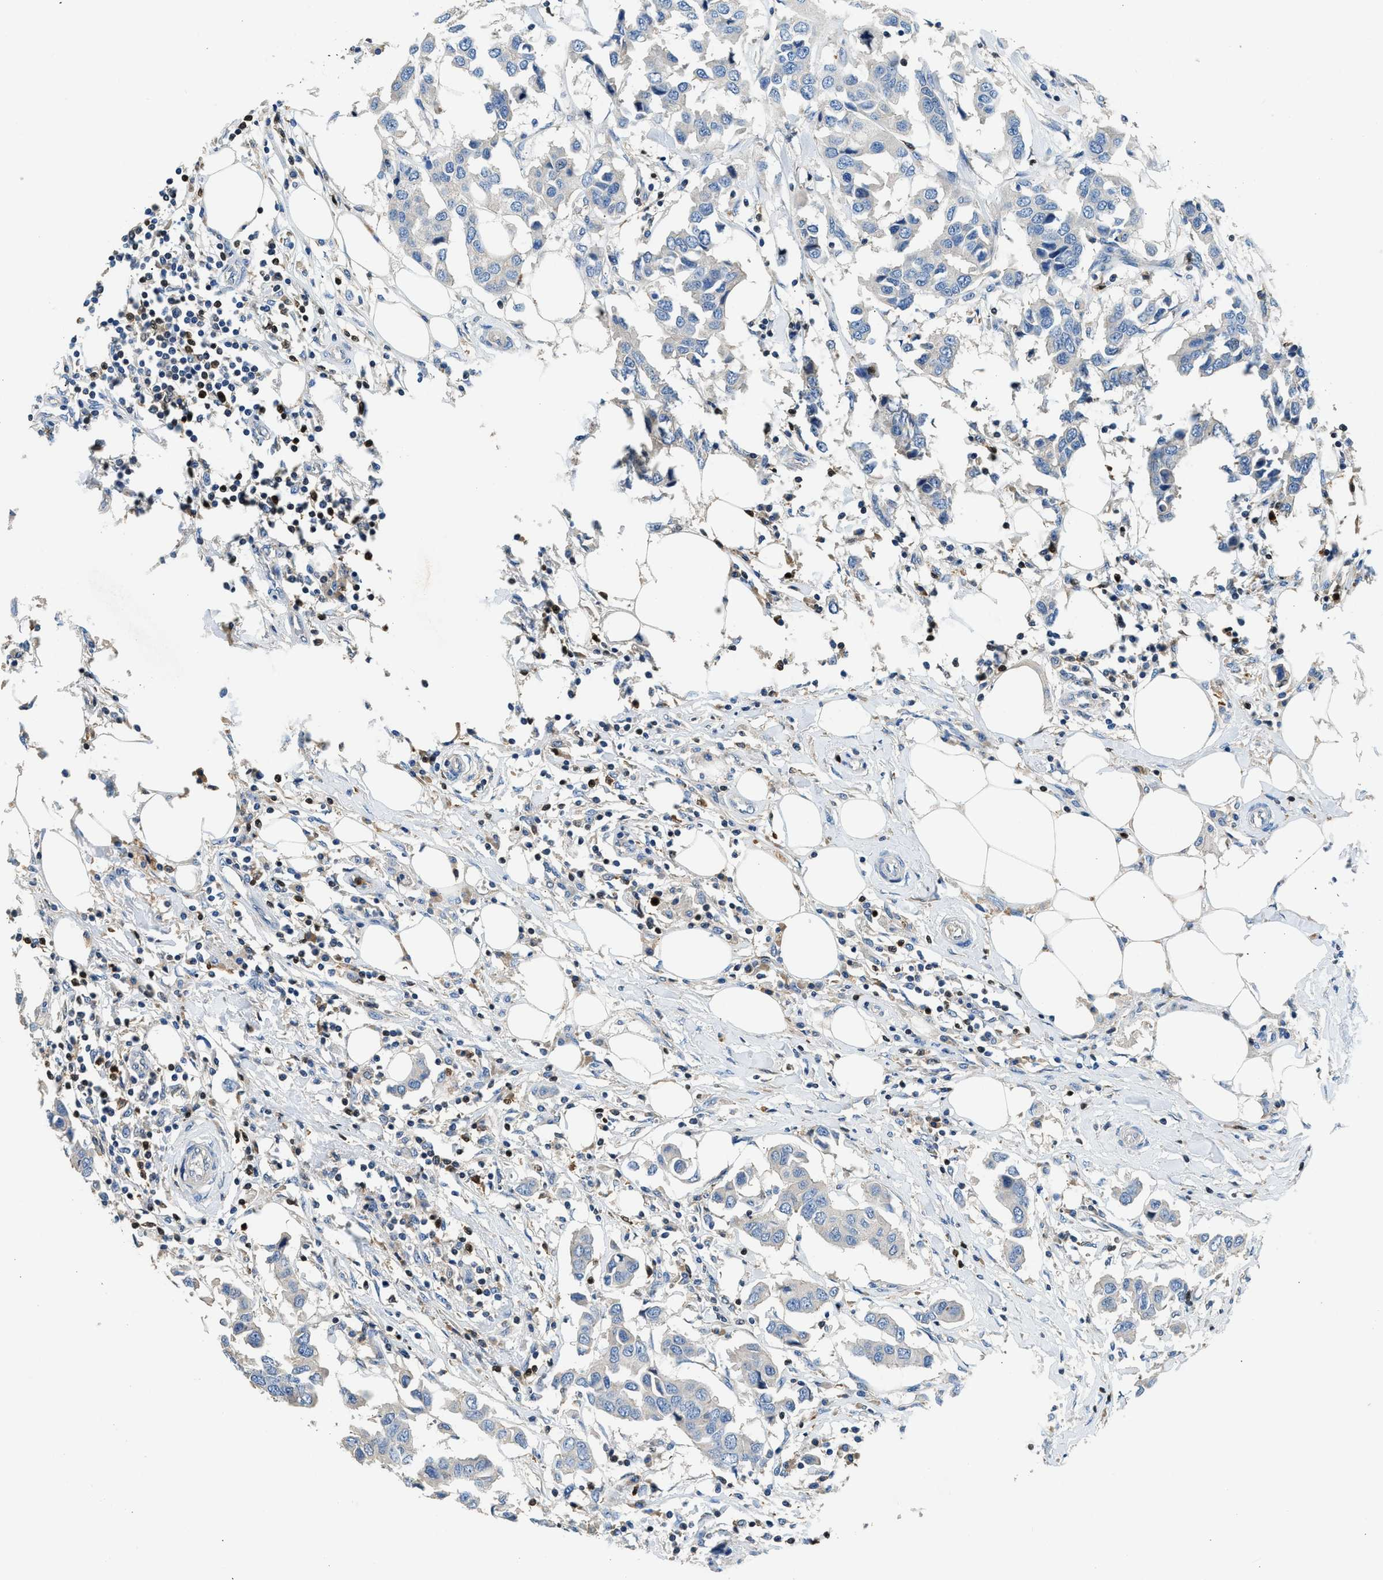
{"staining": {"intensity": "negative", "quantity": "none", "location": "none"}, "tissue": "breast cancer", "cell_type": "Tumor cells", "image_type": "cancer", "snomed": [{"axis": "morphology", "description": "Duct carcinoma"}, {"axis": "topography", "description": "Breast"}], "caption": "The micrograph exhibits no staining of tumor cells in breast cancer.", "gene": "TOX", "patient": {"sex": "female", "age": 80}}